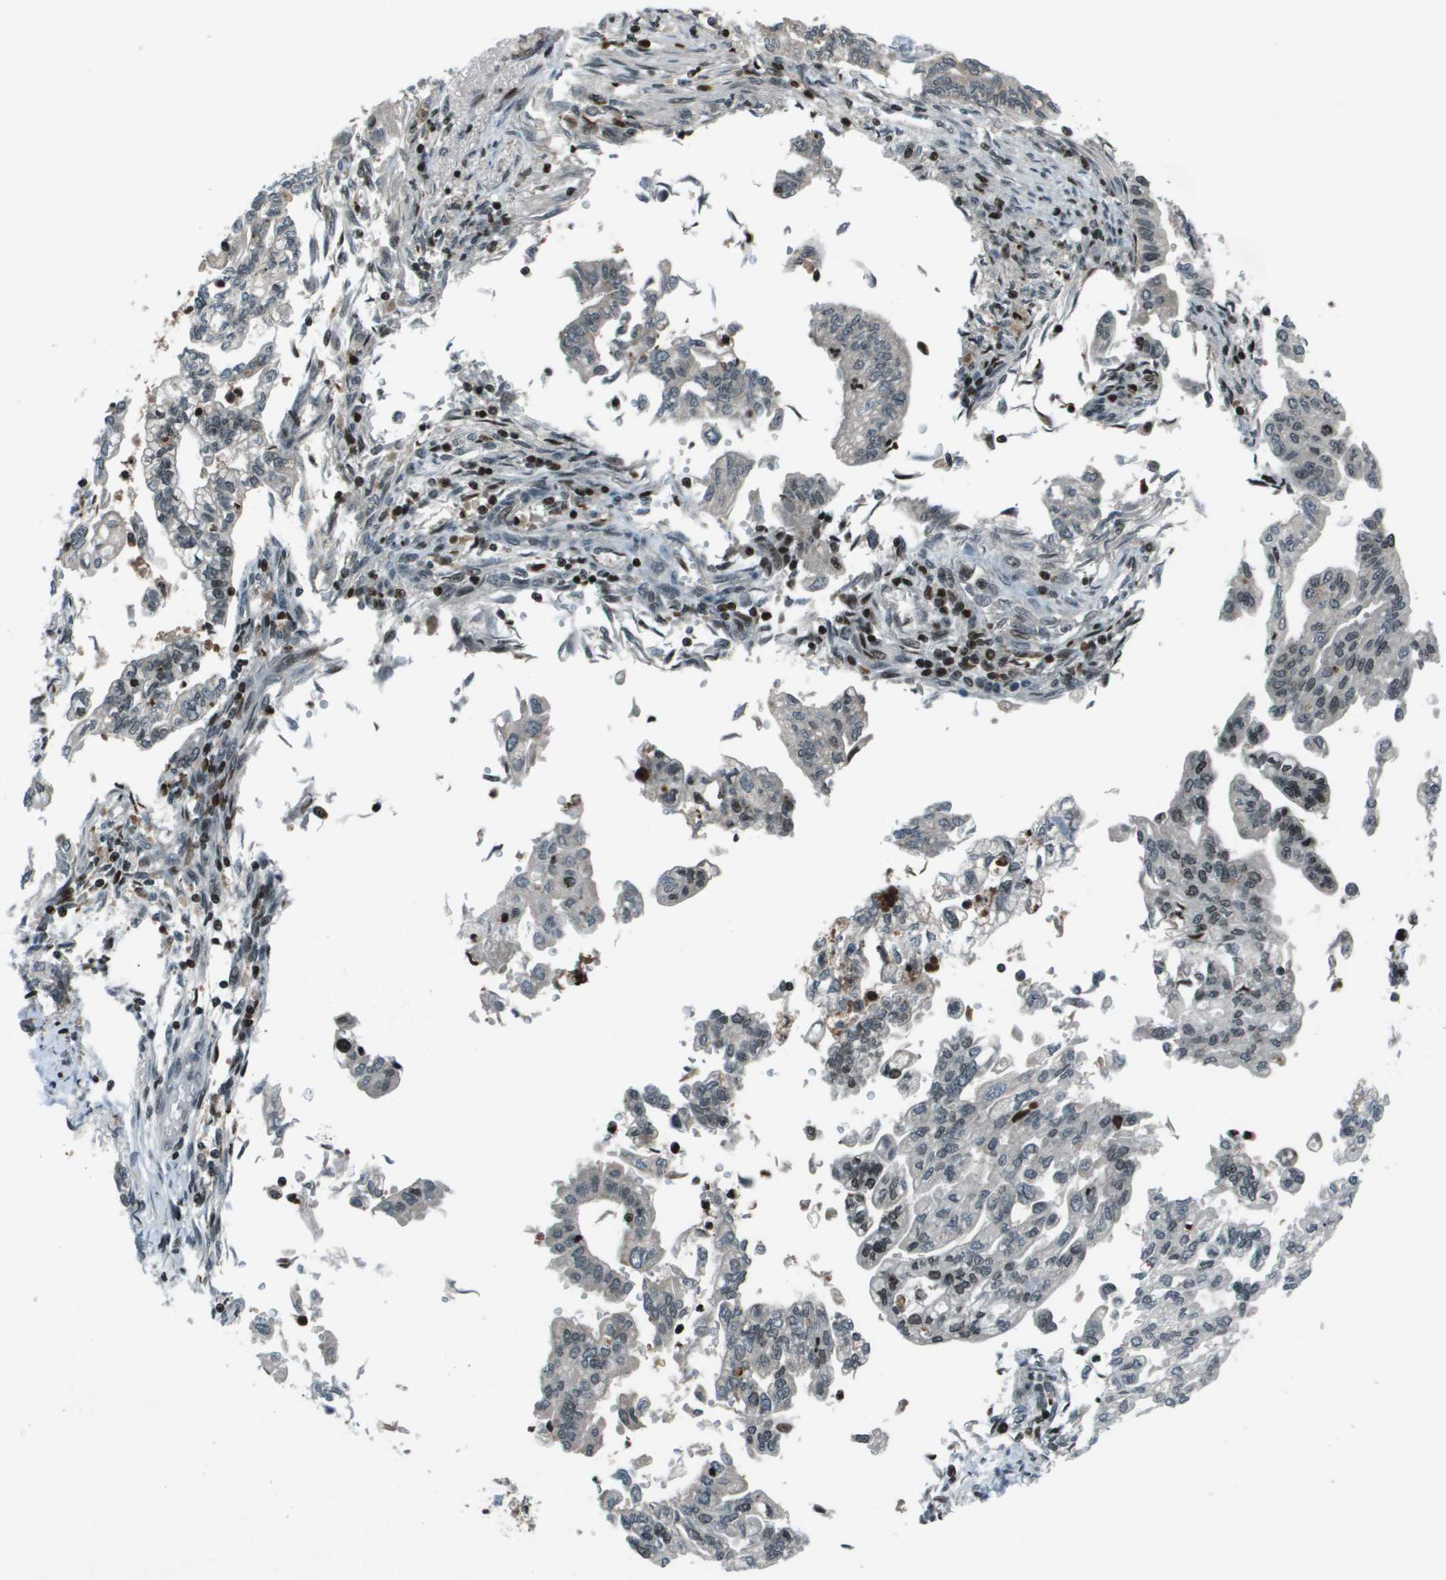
{"staining": {"intensity": "negative", "quantity": "none", "location": "none"}, "tissue": "pancreatic cancer", "cell_type": "Tumor cells", "image_type": "cancer", "snomed": [{"axis": "morphology", "description": "Normal tissue, NOS"}, {"axis": "topography", "description": "Pancreas"}], "caption": "IHC of human pancreatic cancer displays no expression in tumor cells.", "gene": "CXCL12", "patient": {"sex": "male", "age": 42}}